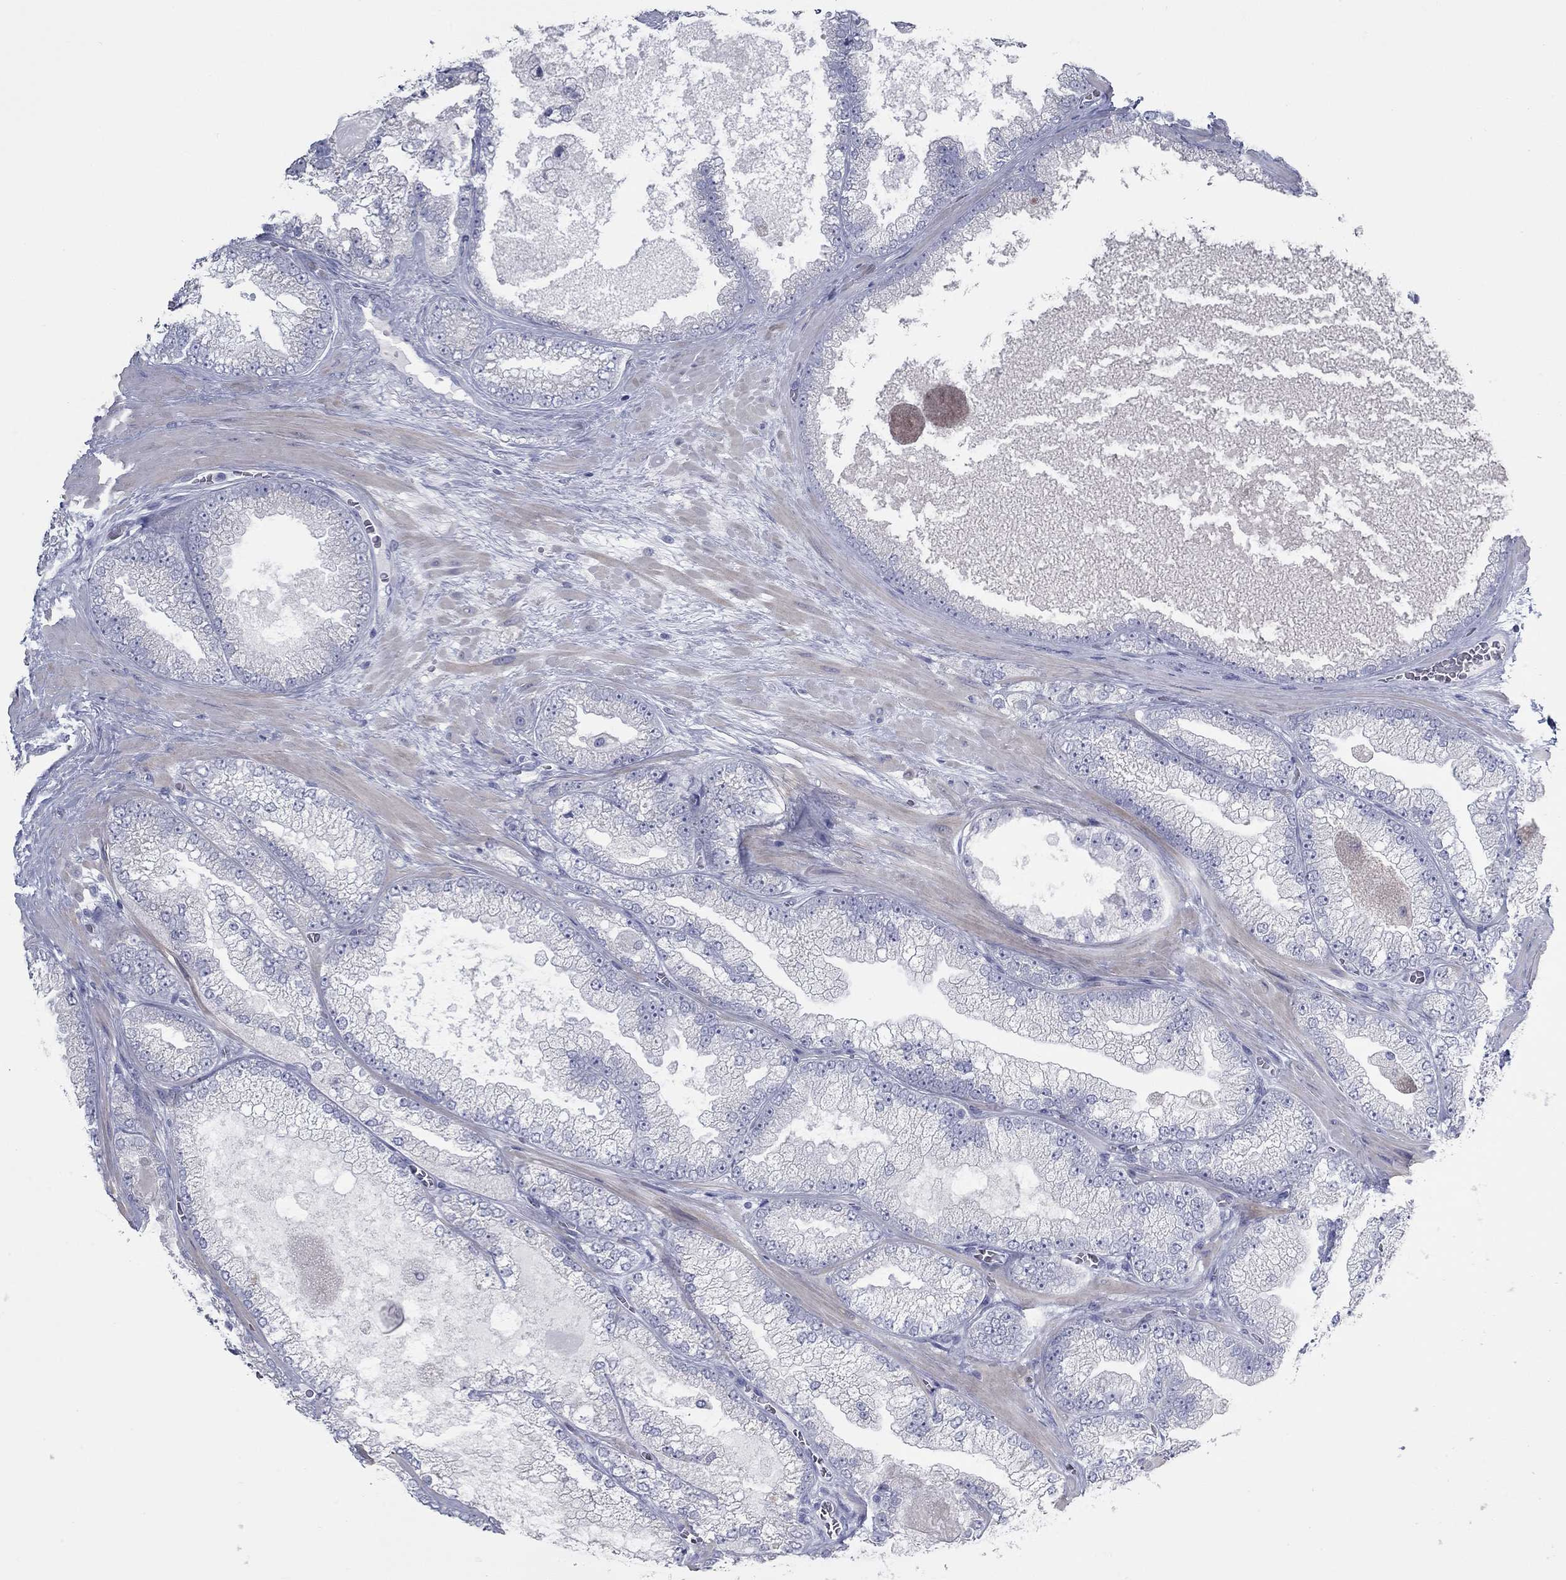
{"staining": {"intensity": "negative", "quantity": "none", "location": "none"}, "tissue": "prostate cancer", "cell_type": "Tumor cells", "image_type": "cancer", "snomed": [{"axis": "morphology", "description": "Adenocarcinoma, Low grade"}, {"axis": "topography", "description": "Prostate"}], "caption": "This photomicrograph is of adenocarcinoma (low-grade) (prostate) stained with immunohistochemistry to label a protein in brown with the nuclei are counter-stained blue. There is no positivity in tumor cells. Brightfield microscopy of immunohistochemistry stained with DAB (3,3'-diaminobenzidine) (brown) and hematoxylin (blue), captured at high magnification.", "gene": "KIRREL2", "patient": {"sex": "male", "age": 57}}